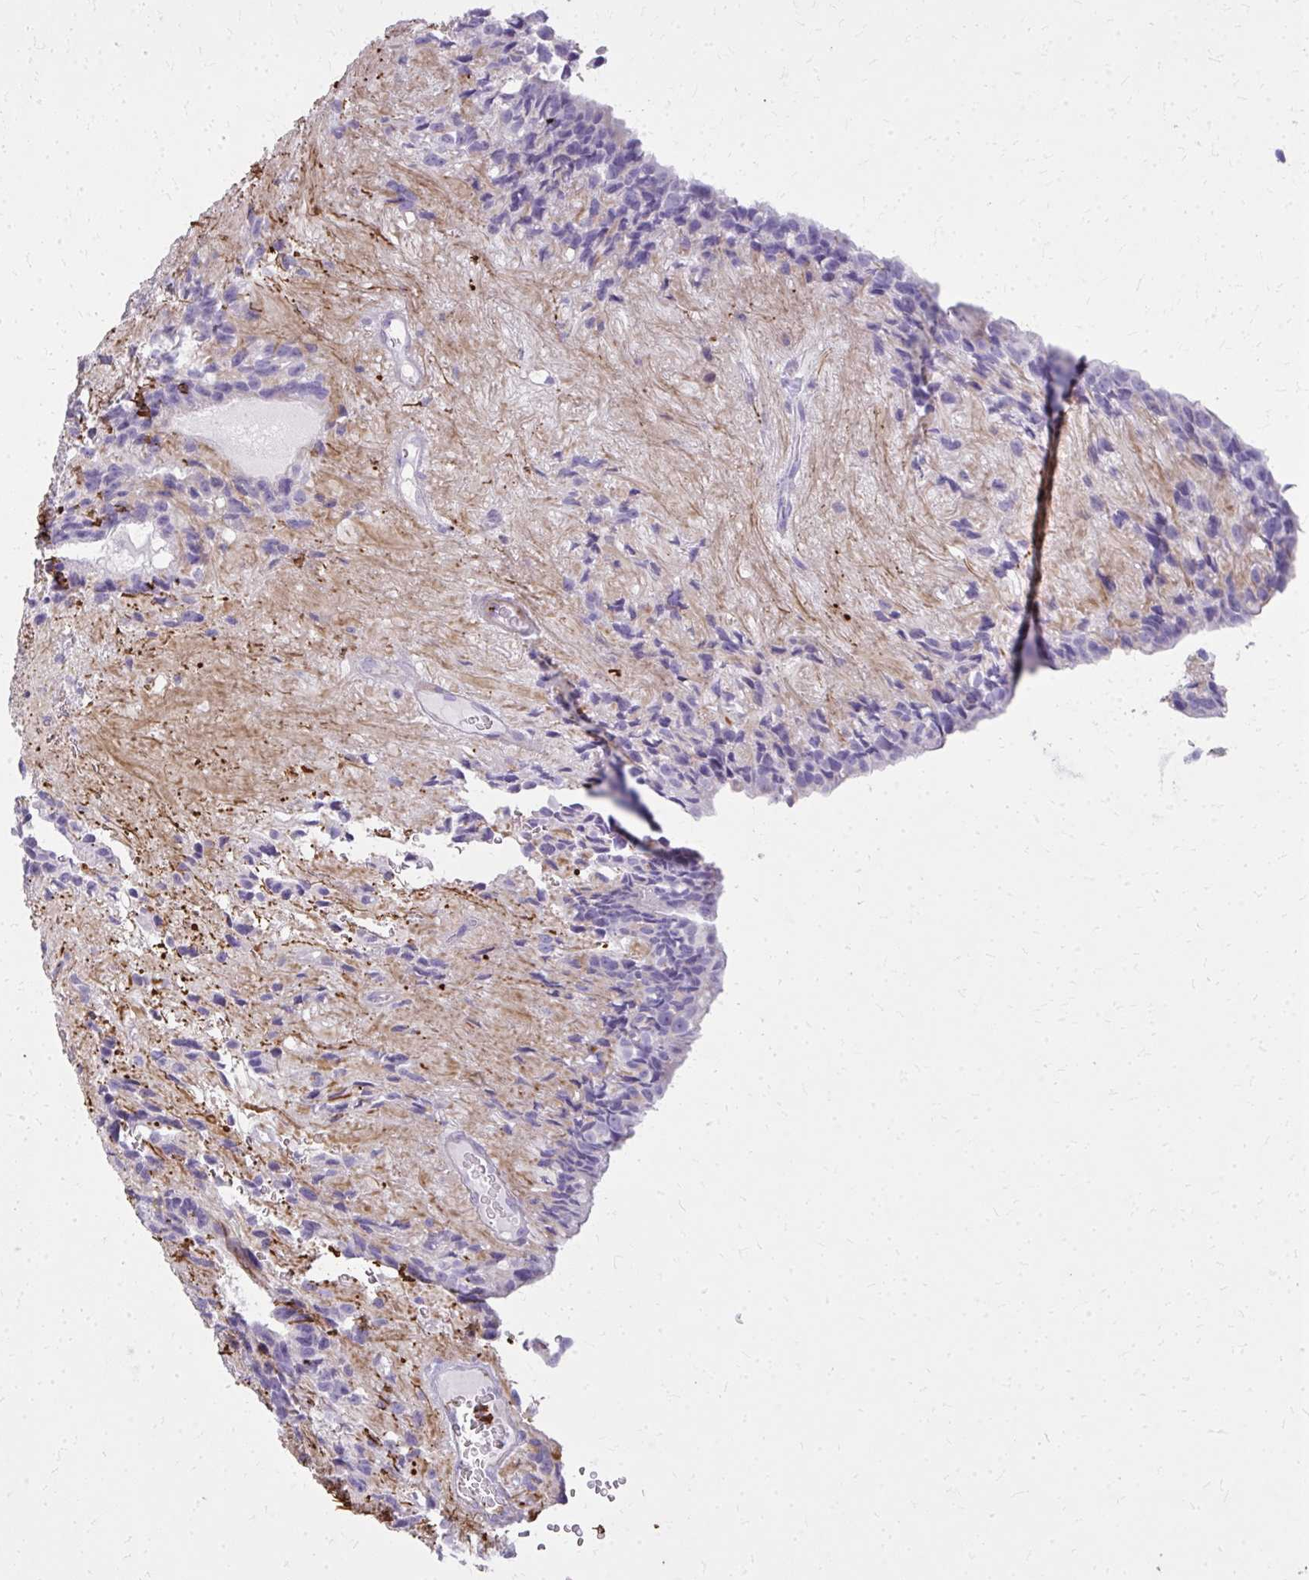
{"staining": {"intensity": "negative", "quantity": "none", "location": "none"}, "tissue": "glioma", "cell_type": "Tumor cells", "image_type": "cancer", "snomed": [{"axis": "morphology", "description": "Glioma, malignant, Low grade"}, {"axis": "topography", "description": "Brain"}], "caption": "The histopathology image reveals no significant expression in tumor cells of low-grade glioma (malignant).", "gene": "TENM4", "patient": {"sex": "male", "age": 31}}